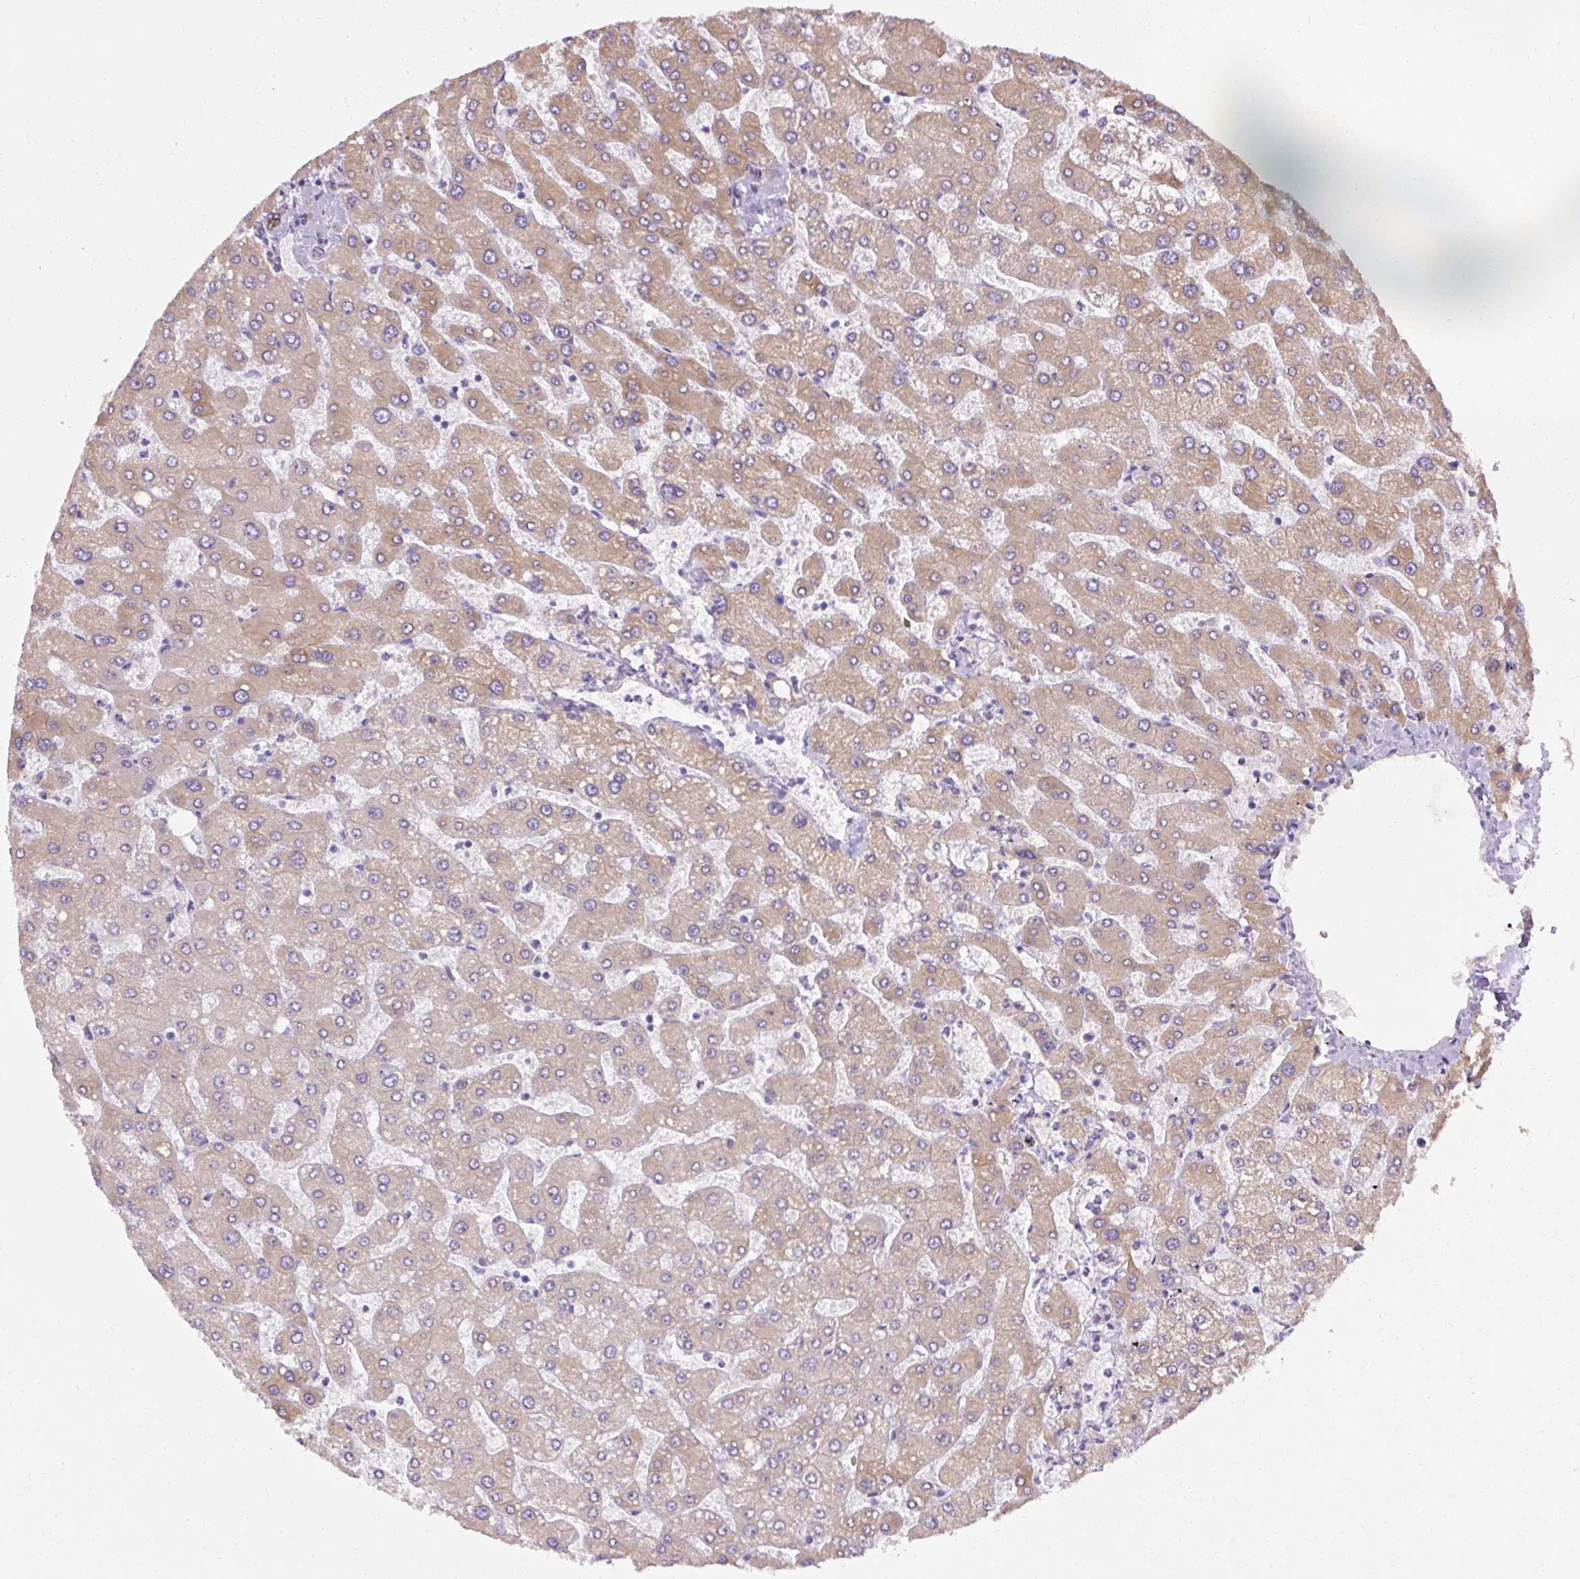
{"staining": {"intensity": "weak", "quantity": "25%-75%", "location": "cytoplasmic/membranous"}, "tissue": "liver", "cell_type": "Cholangiocytes", "image_type": "normal", "snomed": [{"axis": "morphology", "description": "Normal tissue, NOS"}, {"axis": "topography", "description": "Liver"}], "caption": "Immunohistochemical staining of normal human liver exhibits weak cytoplasmic/membranous protein expression in approximately 25%-75% of cholangiocytes. Nuclei are stained in blue.", "gene": "FAM149A", "patient": {"sex": "male", "age": 55}}